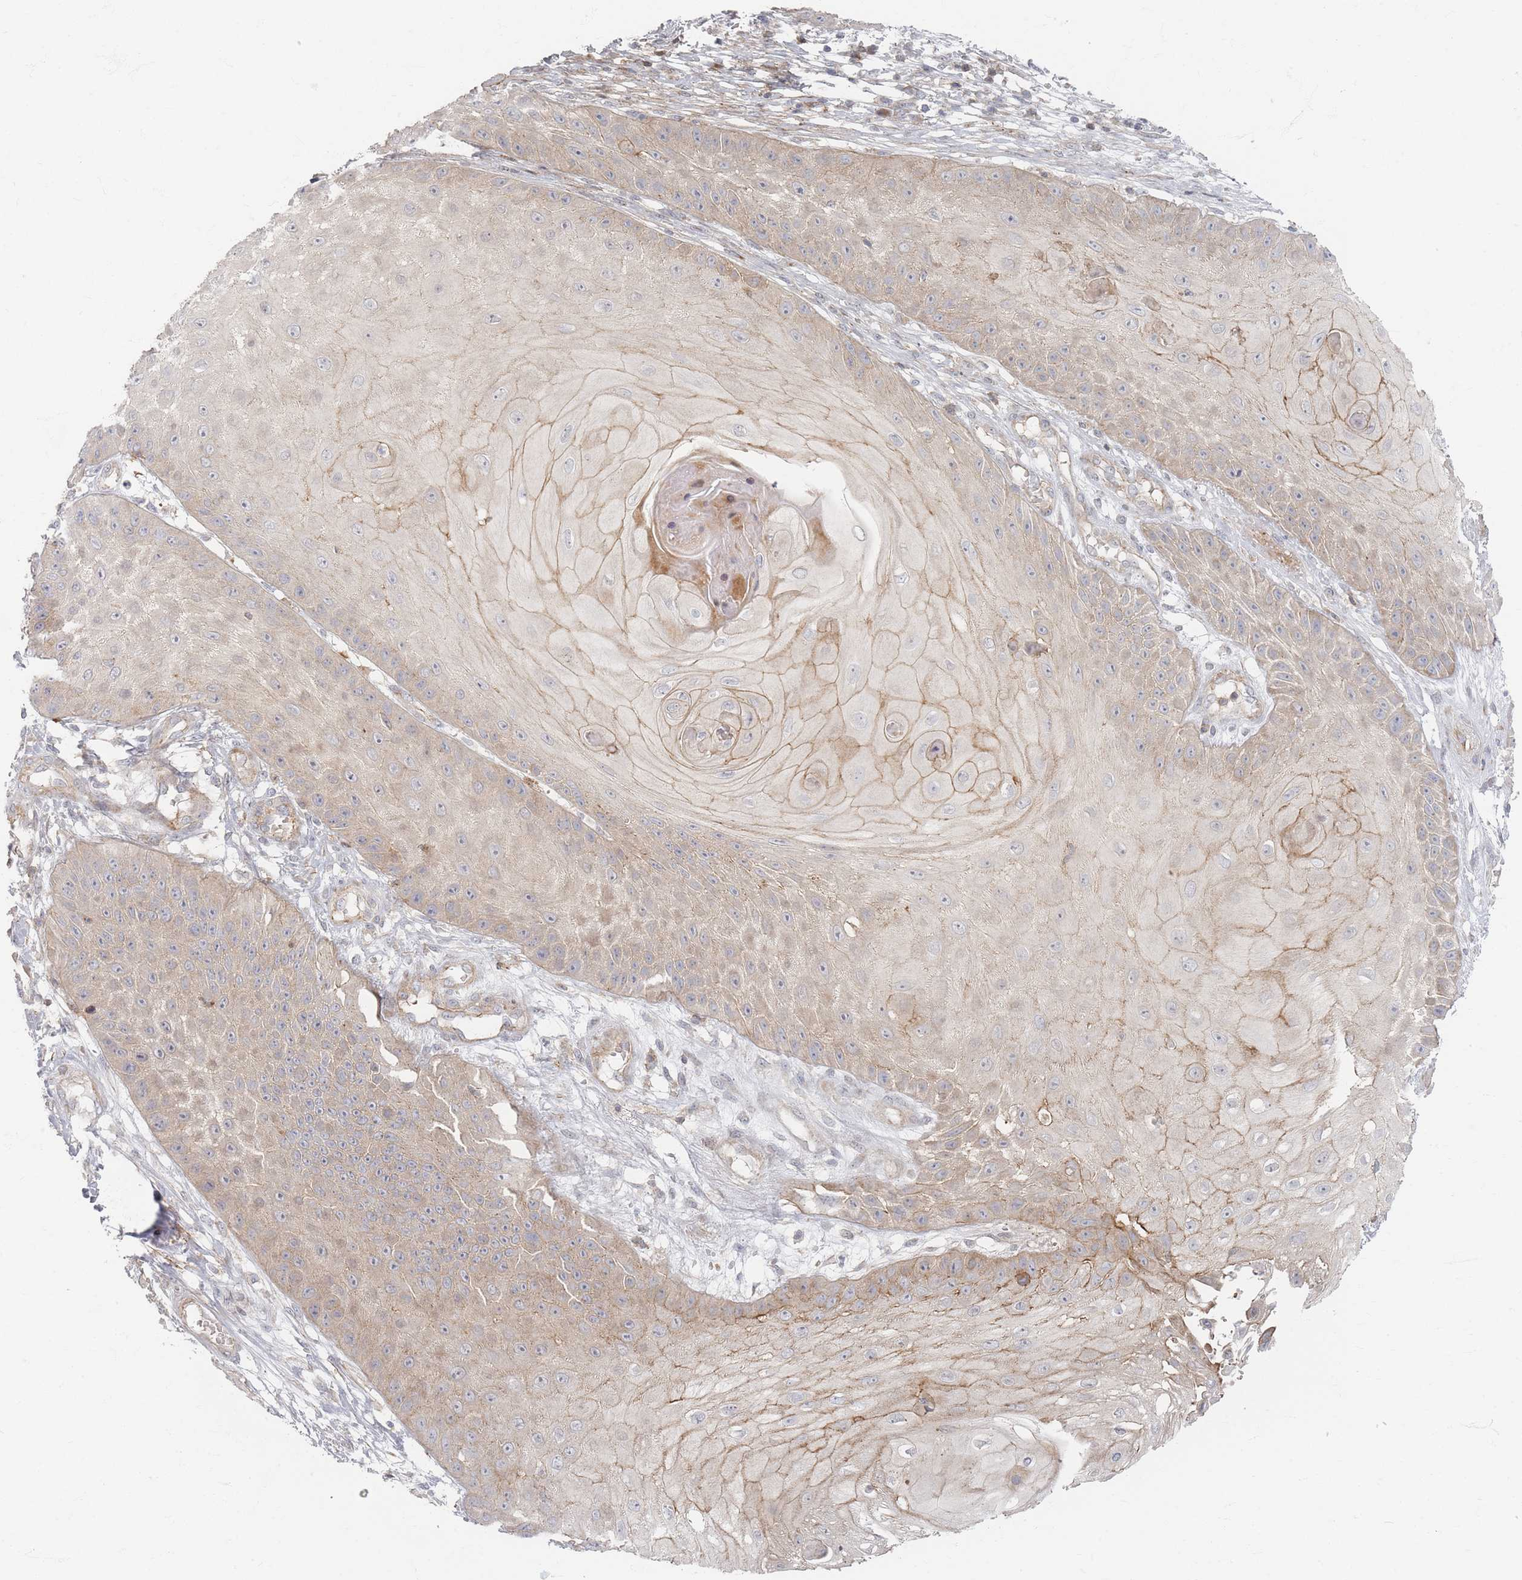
{"staining": {"intensity": "moderate", "quantity": "<25%", "location": "cytoplasmic/membranous"}, "tissue": "skin cancer", "cell_type": "Tumor cells", "image_type": "cancer", "snomed": [{"axis": "morphology", "description": "Squamous cell carcinoma, NOS"}, {"axis": "topography", "description": "Skin"}], "caption": "The image demonstrates a brown stain indicating the presence of a protein in the cytoplasmic/membranous of tumor cells in skin cancer.", "gene": "ZNF852", "patient": {"sex": "male", "age": 70}}